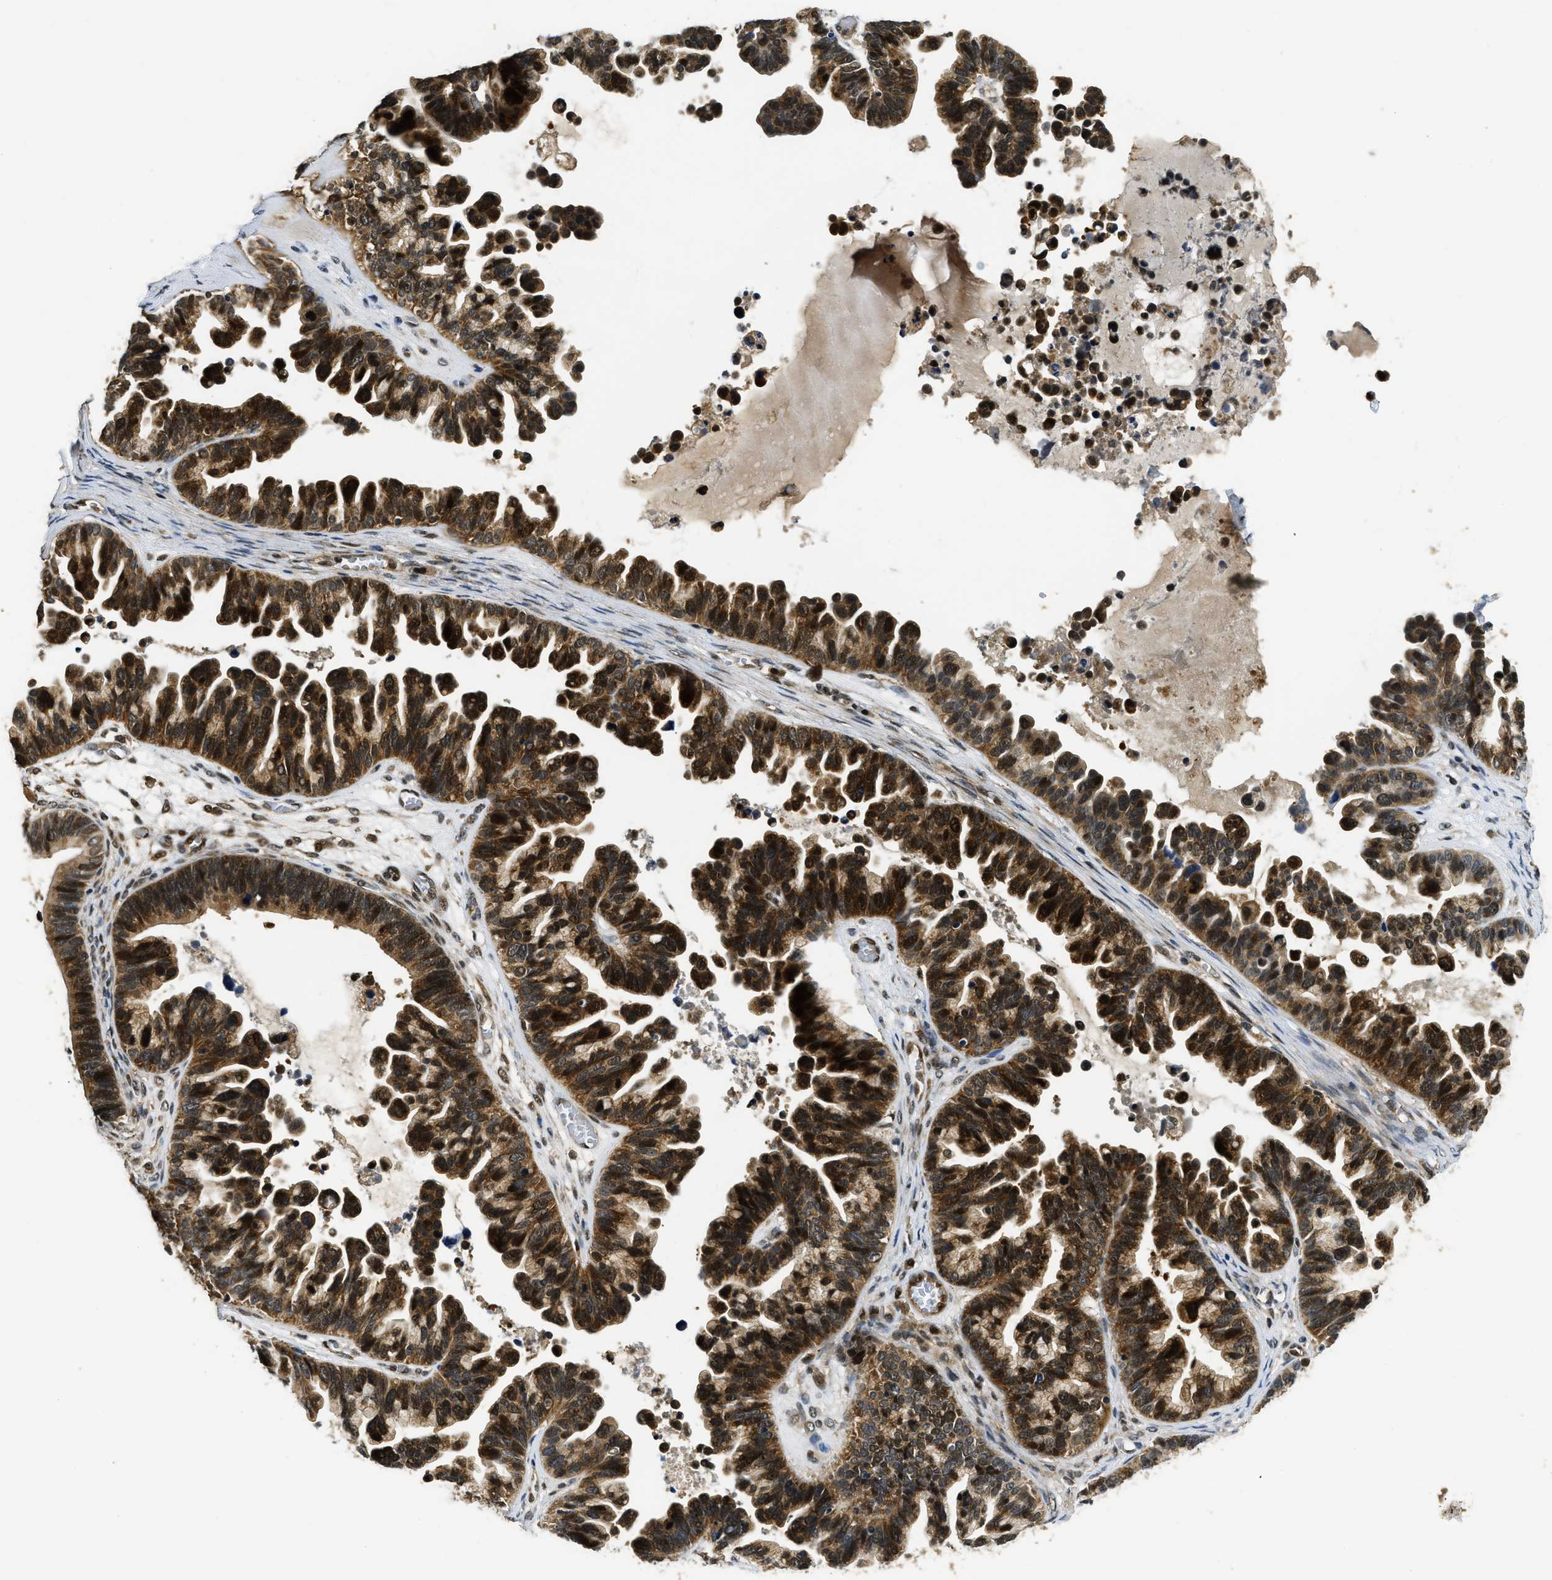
{"staining": {"intensity": "strong", "quantity": ">75%", "location": "cytoplasmic/membranous,nuclear"}, "tissue": "ovarian cancer", "cell_type": "Tumor cells", "image_type": "cancer", "snomed": [{"axis": "morphology", "description": "Cystadenocarcinoma, serous, NOS"}, {"axis": "topography", "description": "Ovary"}], "caption": "Protein expression analysis of human ovarian cancer reveals strong cytoplasmic/membranous and nuclear positivity in approximately >75% of tumor cells.", "gene": "ADSL", "patient": {"sex": "female", "age": 56}}